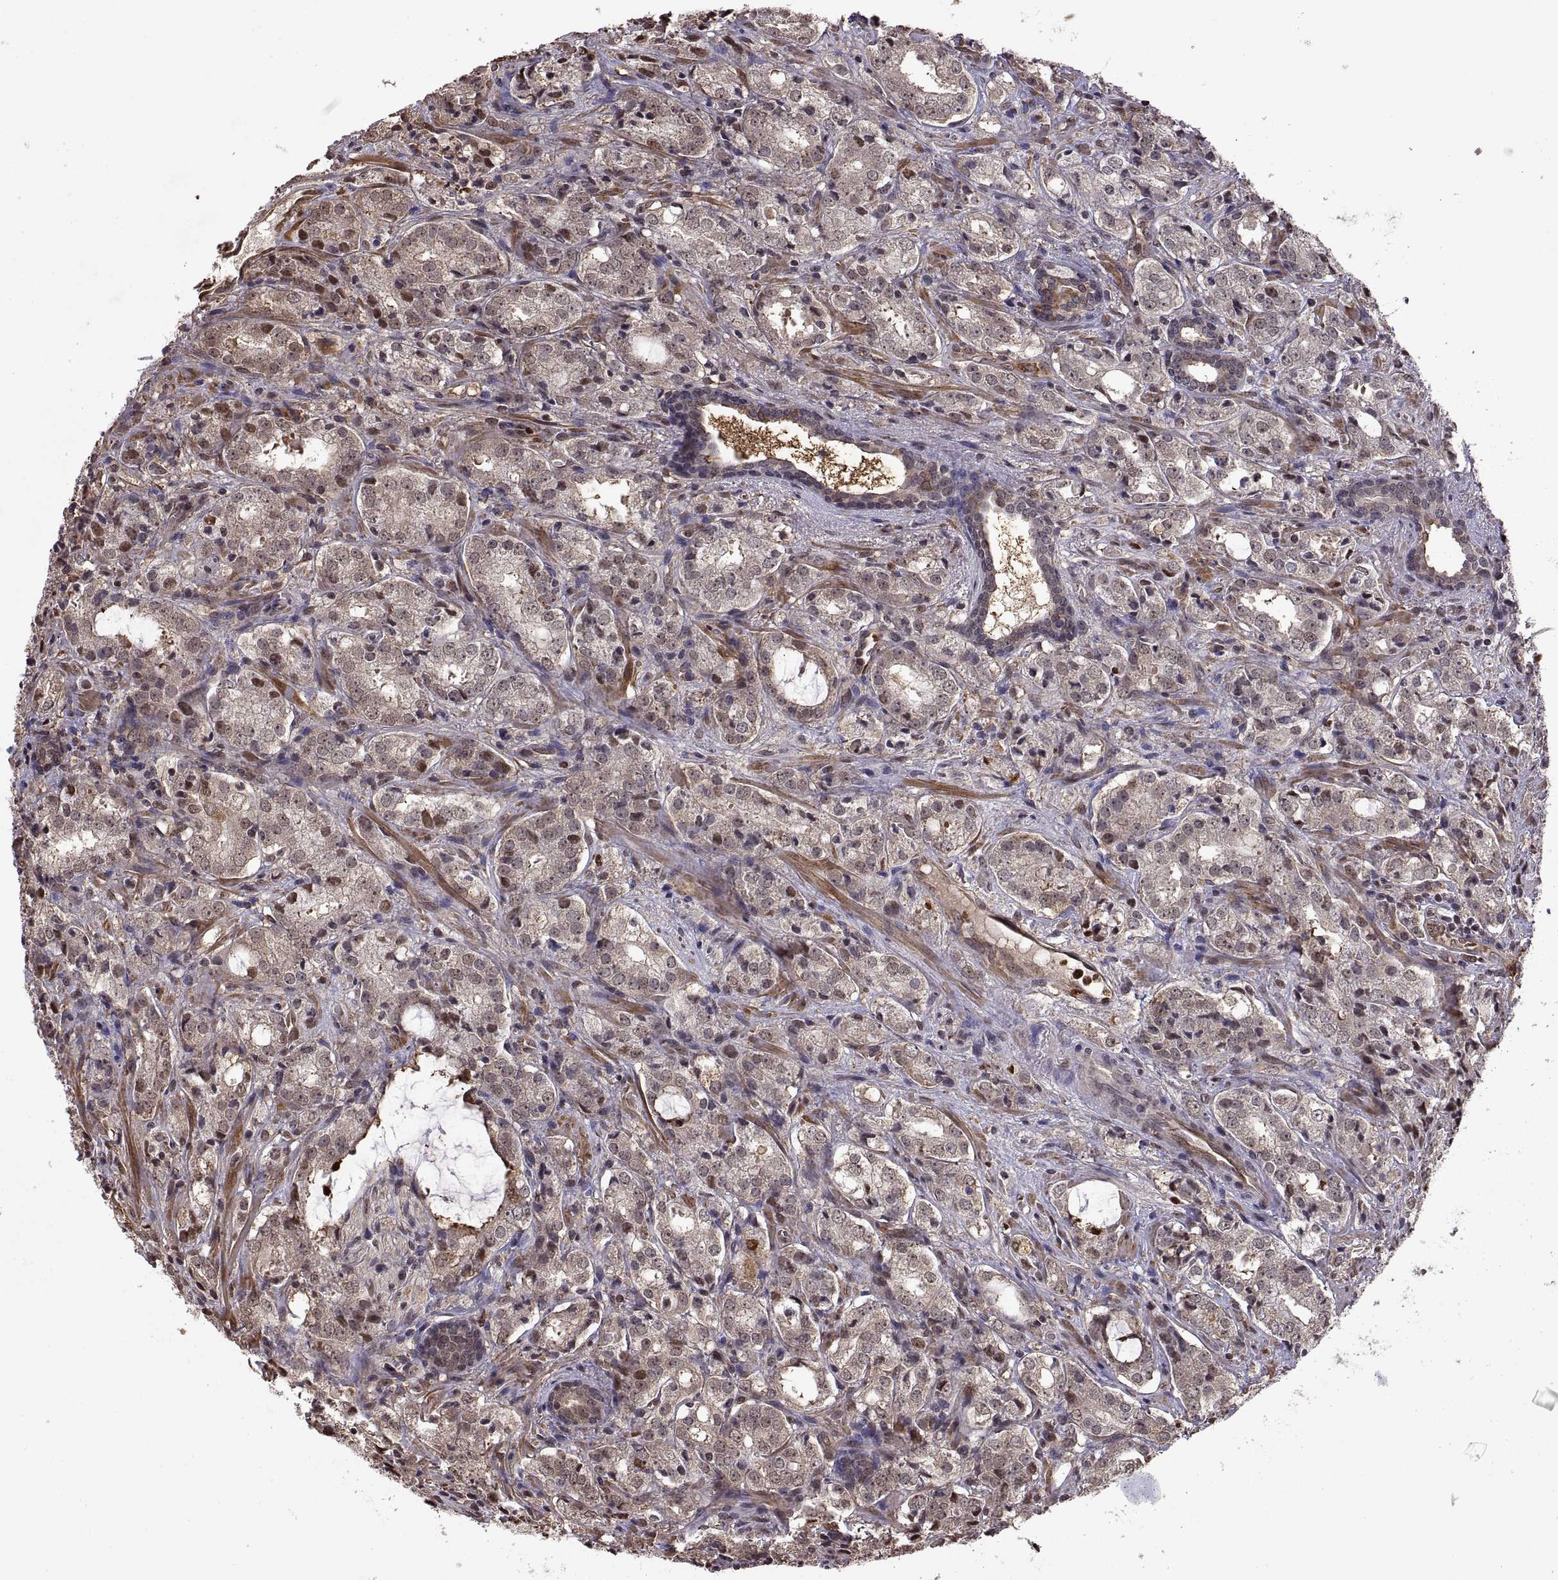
{"staining": {"intensity": "moderate", "quantity": "25%-75%", "location": "cytoplasmic/membranous,nuclear"}, "tissue": "prostate cancer", "cell_type": "Tumor cells", "image_type": "cancer", "snomed": [{"axis": "morphology", "description": "Adenocarcinoma, NOS"}, {"axis": "topography", "description": "Prostate"}], "caption": "Moderate cytoplasmic/membranous and nuclear expression is seen in approximately 25%-75% of tumor cells in prostate cancer (adenocarcinoma).", "gene": "ARRB1", "patient": {"sex": "male", "age": 66}}